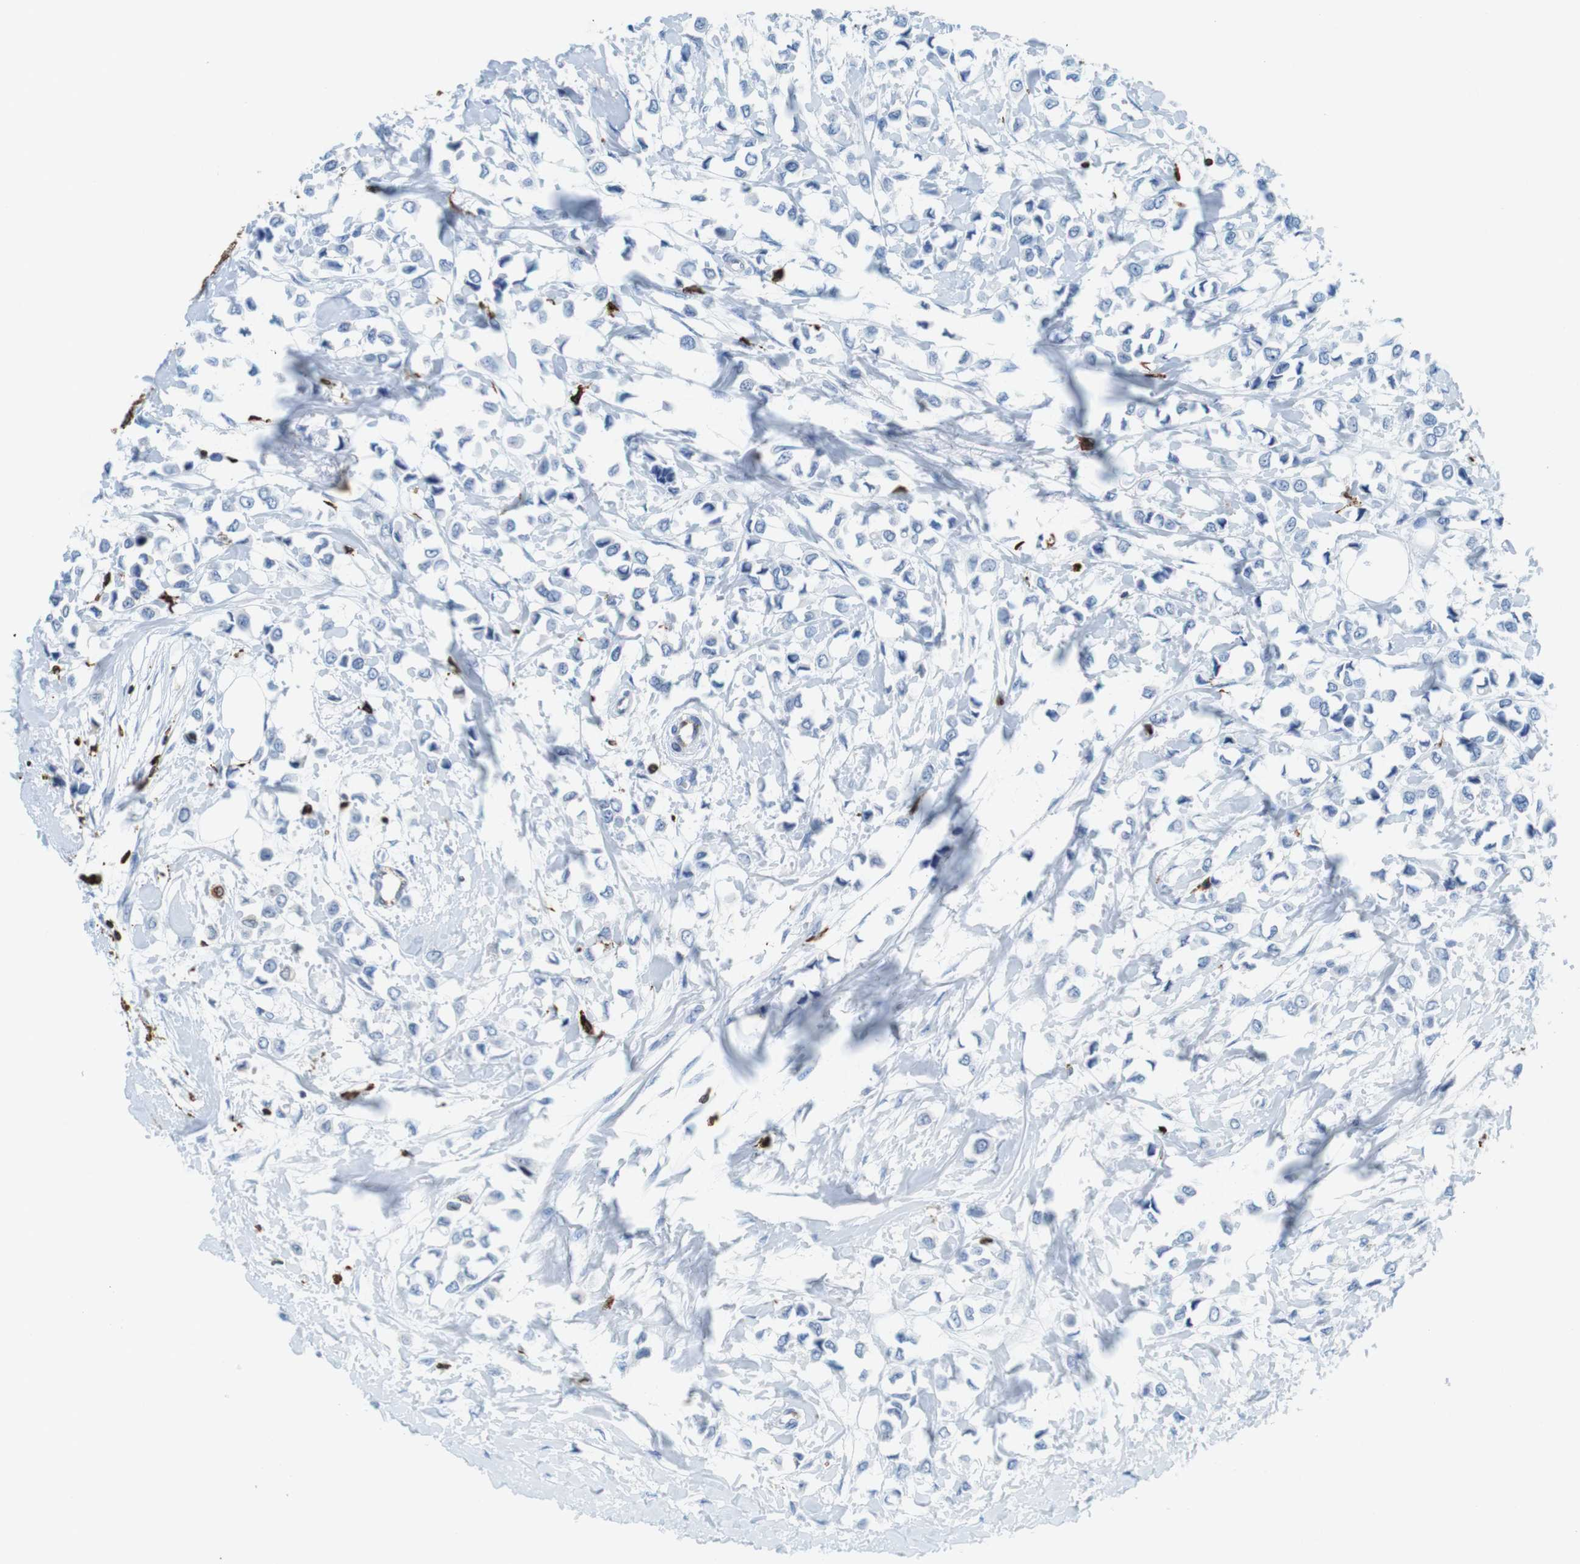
{"staining": {"intensity": "negative", "quantity": "none", "location": "none"}, "tissue": "breast cancer", "cell_type": "Tumor cells", "image_type": "cancer", "snomed": [{"axis": "morphology", "description": "Lobular carcinoma"}, {"axis": "topography", "description": "Breast"}], "caption": "Immunohistochemistry histopathology image of human breast cancer stained for a protein (brown), which exhibits no positivity in tumor cells.", "gene": "CIITA", "patient": {"sex": "female", "age": 51}}